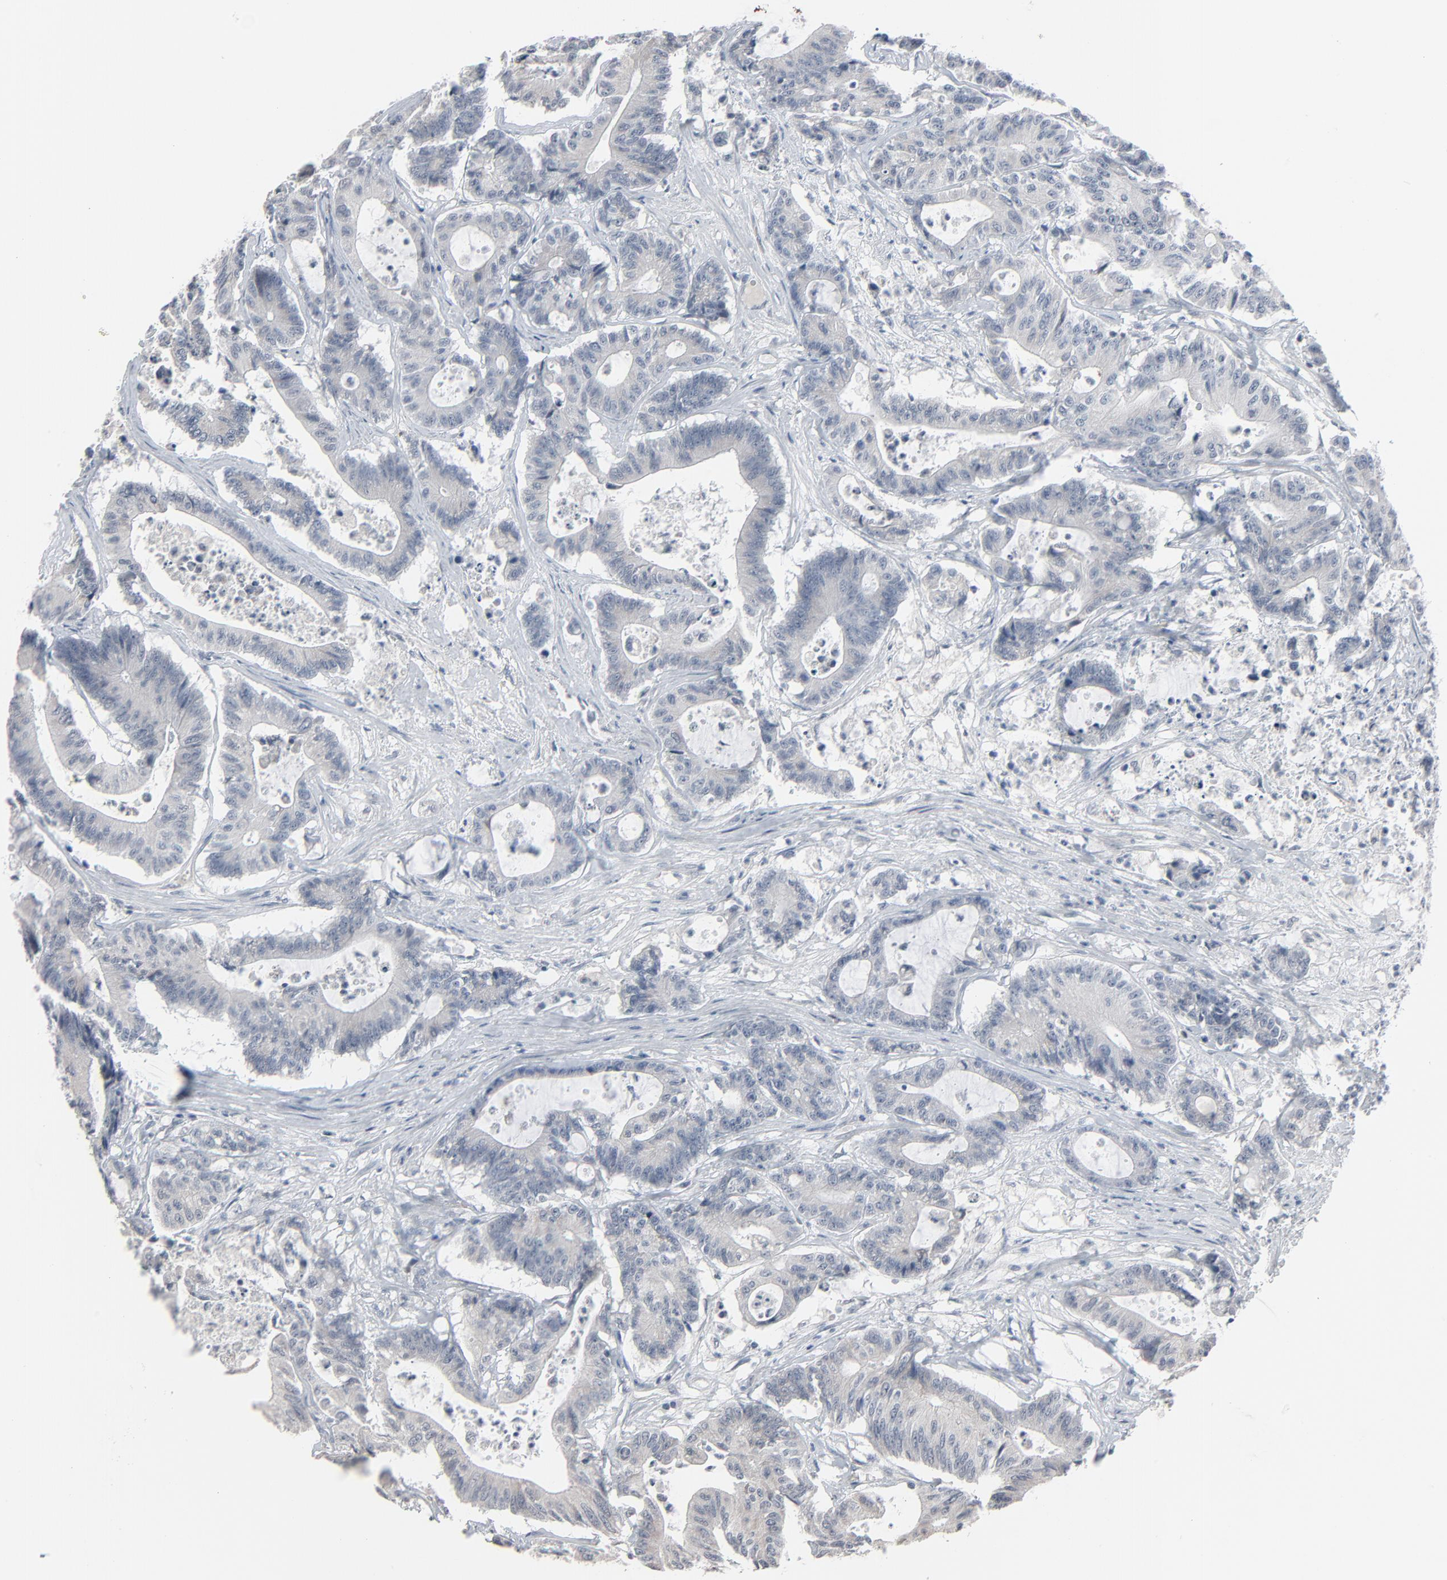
{"staining": {"intensity": "weak", "quantity": "<25%", "location": "cytoplasmic/membranous"}, "tissue": "colorectal cancer", "cell_type": "Tumor cells", "image_type": "cancer", "snomed": [{"axis": "morphology", "description": "Adenocarcinoma, NOS"}, {"axis": "topography", "description": "Colon"}], "caption": "Immunohistochemistry (IHC) micrograph of neoplastic tissue: human colorectal adenocarcinoma stained with DAB displays no significant protein expression in tumor cells.", "gene": "SAGE1", "patient": {"sex": "female", "age": 84}}